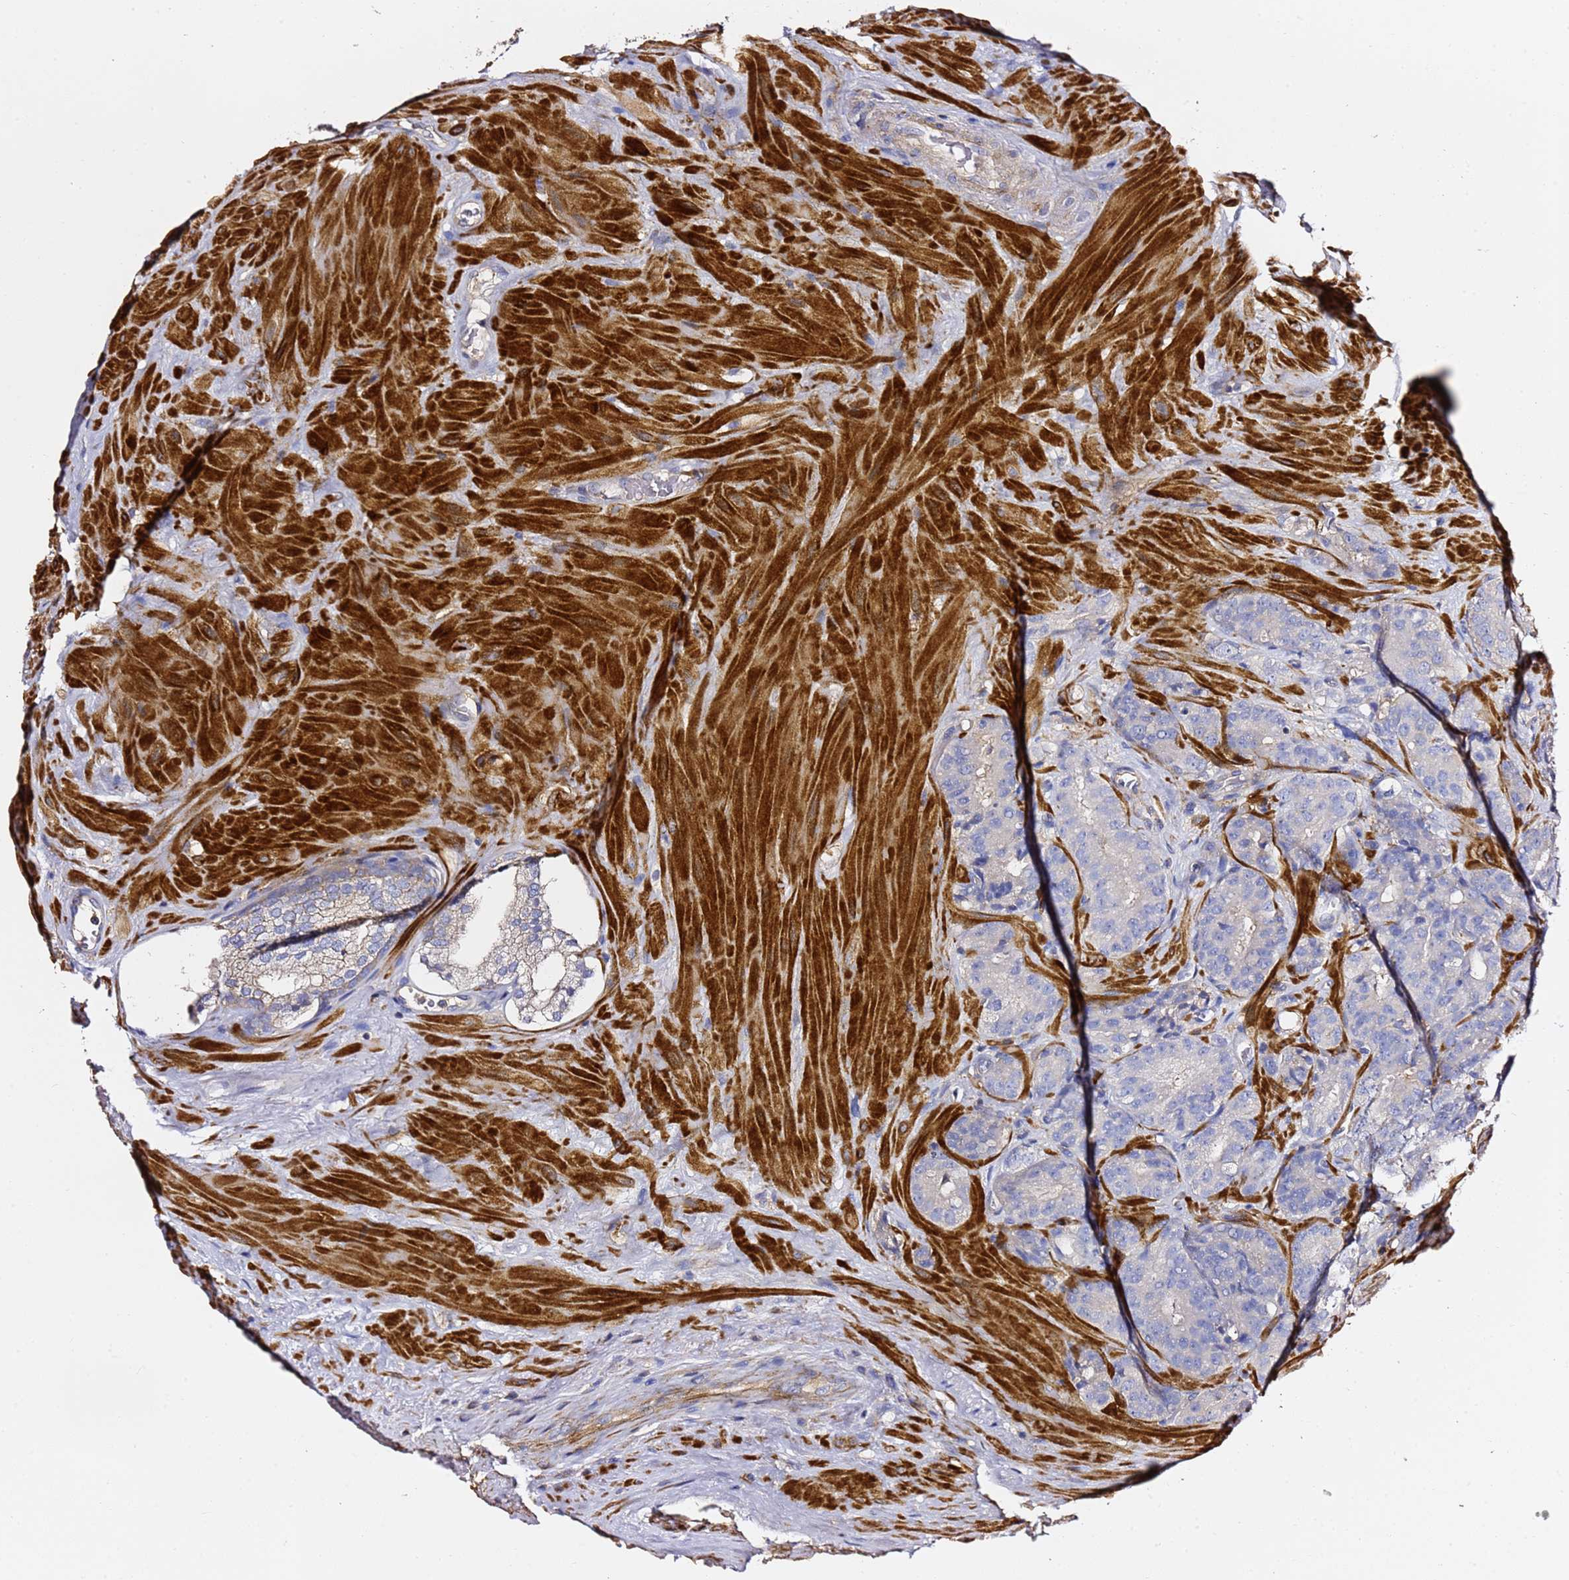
{"staining": {"intensity": "negative", "quantity": "none", "location": "none"}, "tissue": "prostate cancer", "cell_type": "Tumor cells", "image_type": "cancer", "snomed": [{"axis": "morphology", "description": "Adenocarcinoma, High grade"}, {"axis": "topography", "description": "Prostate"}], "caption": "Prostate cancer (adenocarcinoma (high-grade)) was stained to show a protein in brown. There is no significant expression in tumor cells. (DAB (3,3'-diaminobenzidine) immunohistochemistry (IHC) visualized using brightfield microscopy, high magnification).", "gene": "ZFP36L2", "patient": {"sex": "male", "age": 63}}